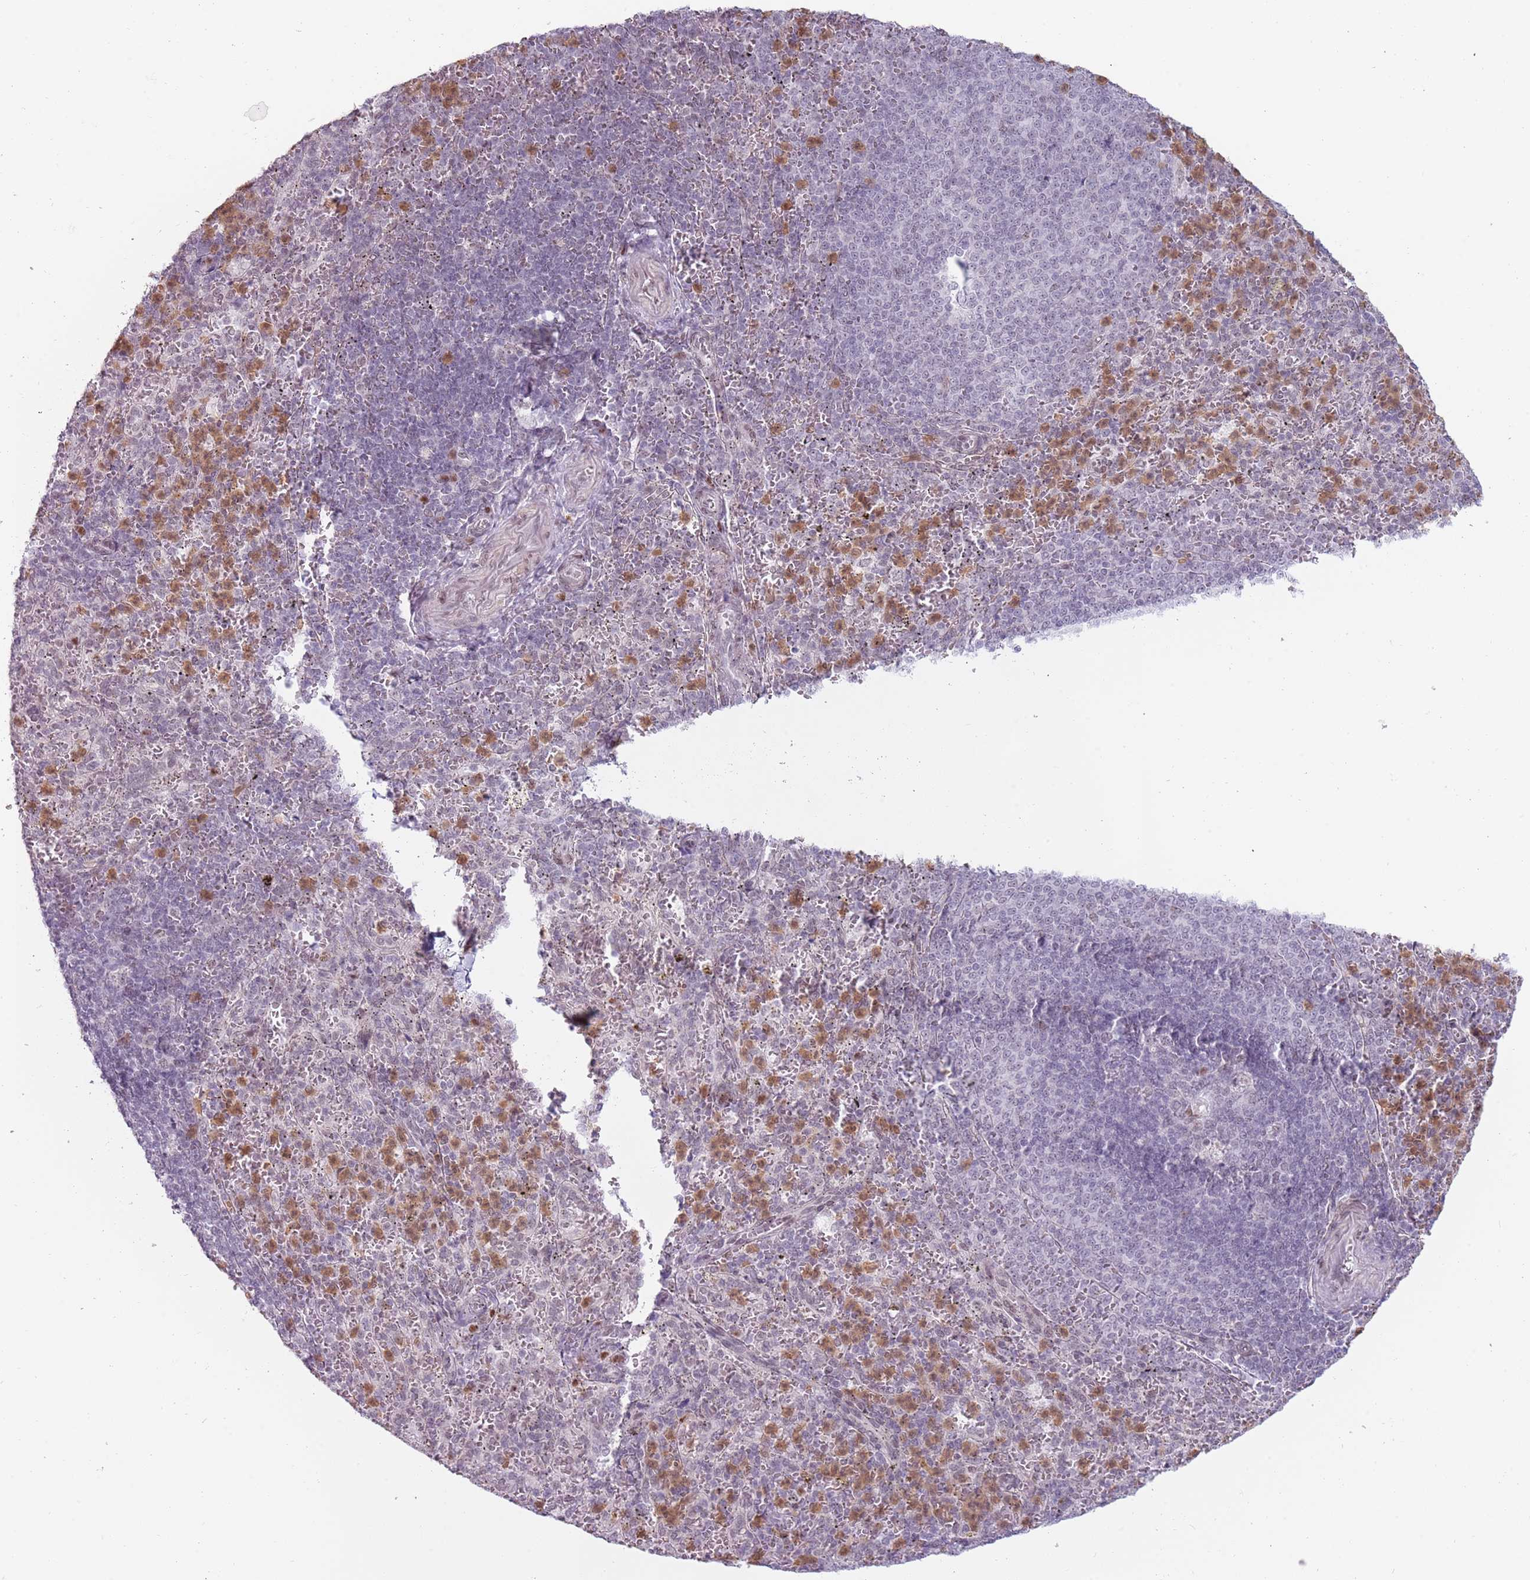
{"staining": {"intensity": "moderate", "quantity": "<25%", "location": "cytoplasmic/membranous,nuclear"}, "tissue": "spleen", "cell_type": "Cells in red pulp", "image_type": "normal", "snomed": [{"axis": "morphology", "description": "Normal tissue, NOS"}, {"axis": "topography", "description": "Spleen"}], "caption": "Protein staining of unremarkable spleen shows moderate cytoplasmic/membranous,nuclear expression in about <25% of cells in red pulp. The staining was performed using DAB, with brown indicating positive protein expression. Nuclei are stained blue with hematoxylin.", "gene": "REXO4", "patient": {"sex": "female", "age": 21}}